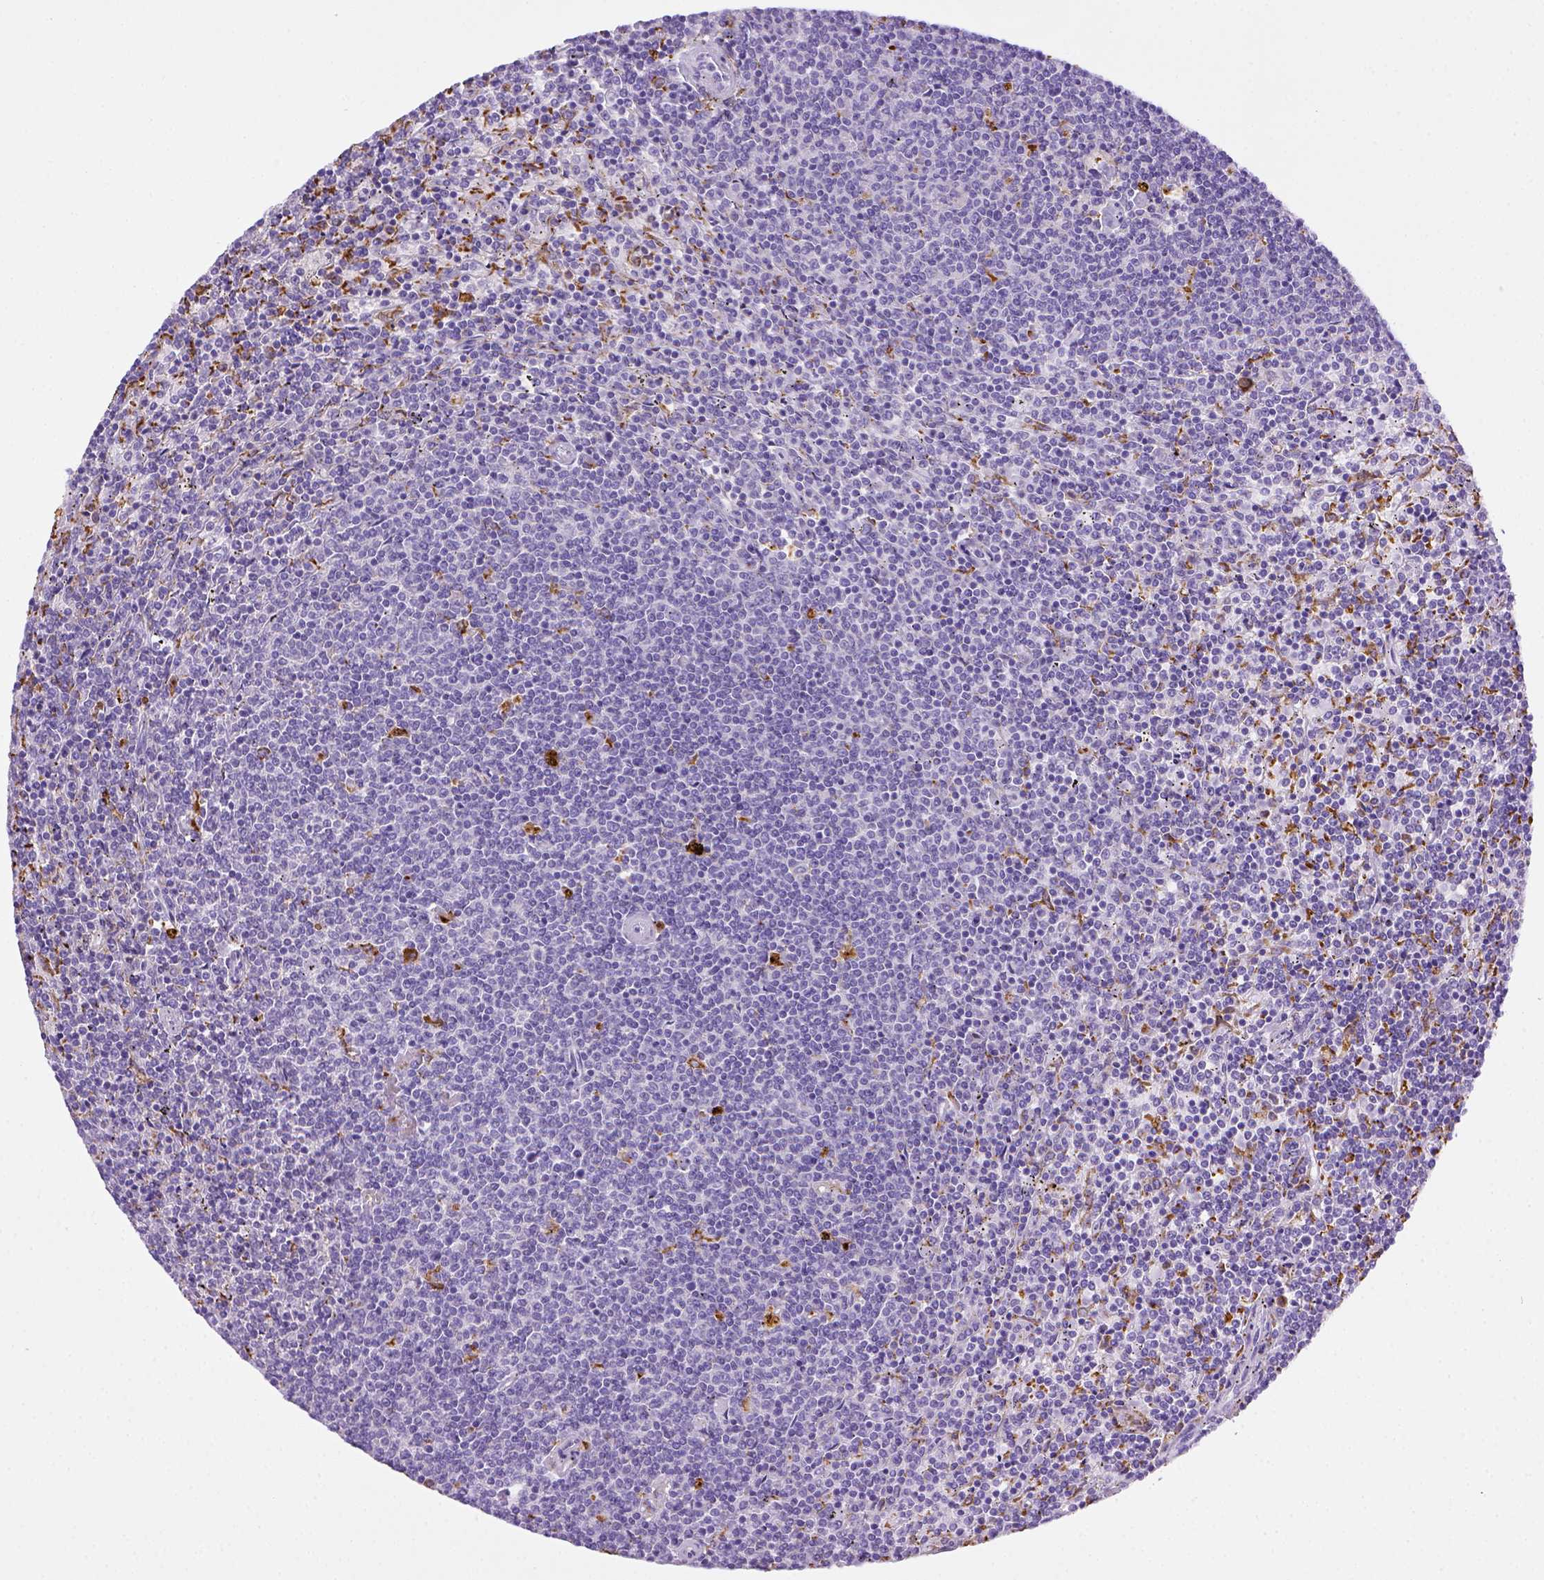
{"staining": {"intensity": "negative", "quantity": "none", "location": "none"}, "tissue": "lymphoma", "cell_type": "Tumor cells", "image_type": "cancer", "snomed": [{"axis": "morphology", "description": "Malignant lymphoma, non-Hodgkin's type, Low grade"}, {"axis": "topography", "description": "Spleen"}], "caption": "DAB (3,3'-diaminobenzidine) immunohistochemical staining of human low-grade malignant lymphoma, non-Hodgkin's type exhibits no significant positivity in tumor cells.", "gene": "CD68", "patient": {"sex": "female", "age": 50}}